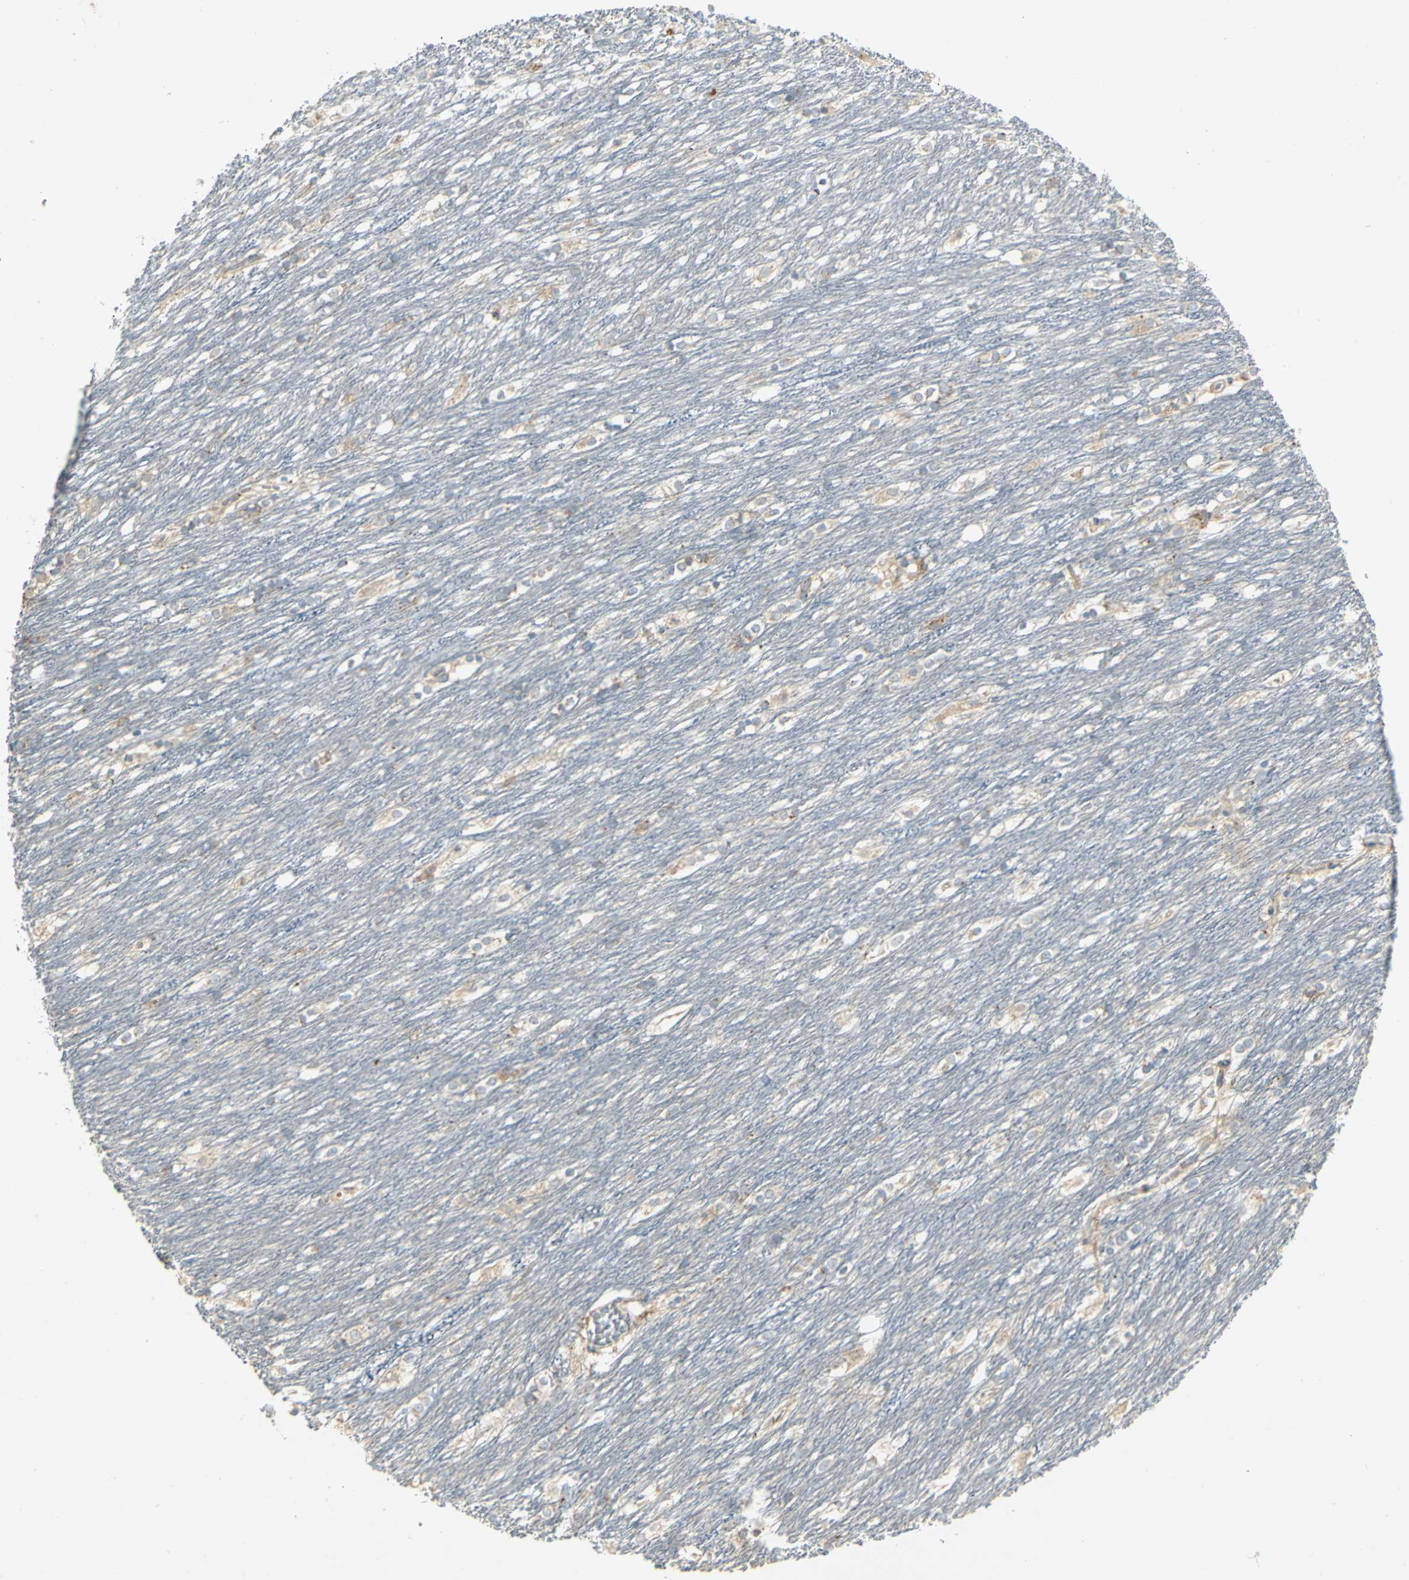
{"staining": {"intensity": "weak", "quantity": "<25%", "location": "cytoplasmic/membranous"}, "tissue": "caudate", "cell_type": "Glial cells", "image_type": "normal", "snomed": [{"axis": "morphology", "description": "Normal tissue, NOS"}, {"axis": "topography", "description": "Lateral ventricle wall"}], "caption": "This is an immunohistochemistry (IHC) micrograph of unremarkable human caudate. There is no positivity in glial cells.", "gene": "TM9SF2", "patient": {"sex": "female", "age": 19}}